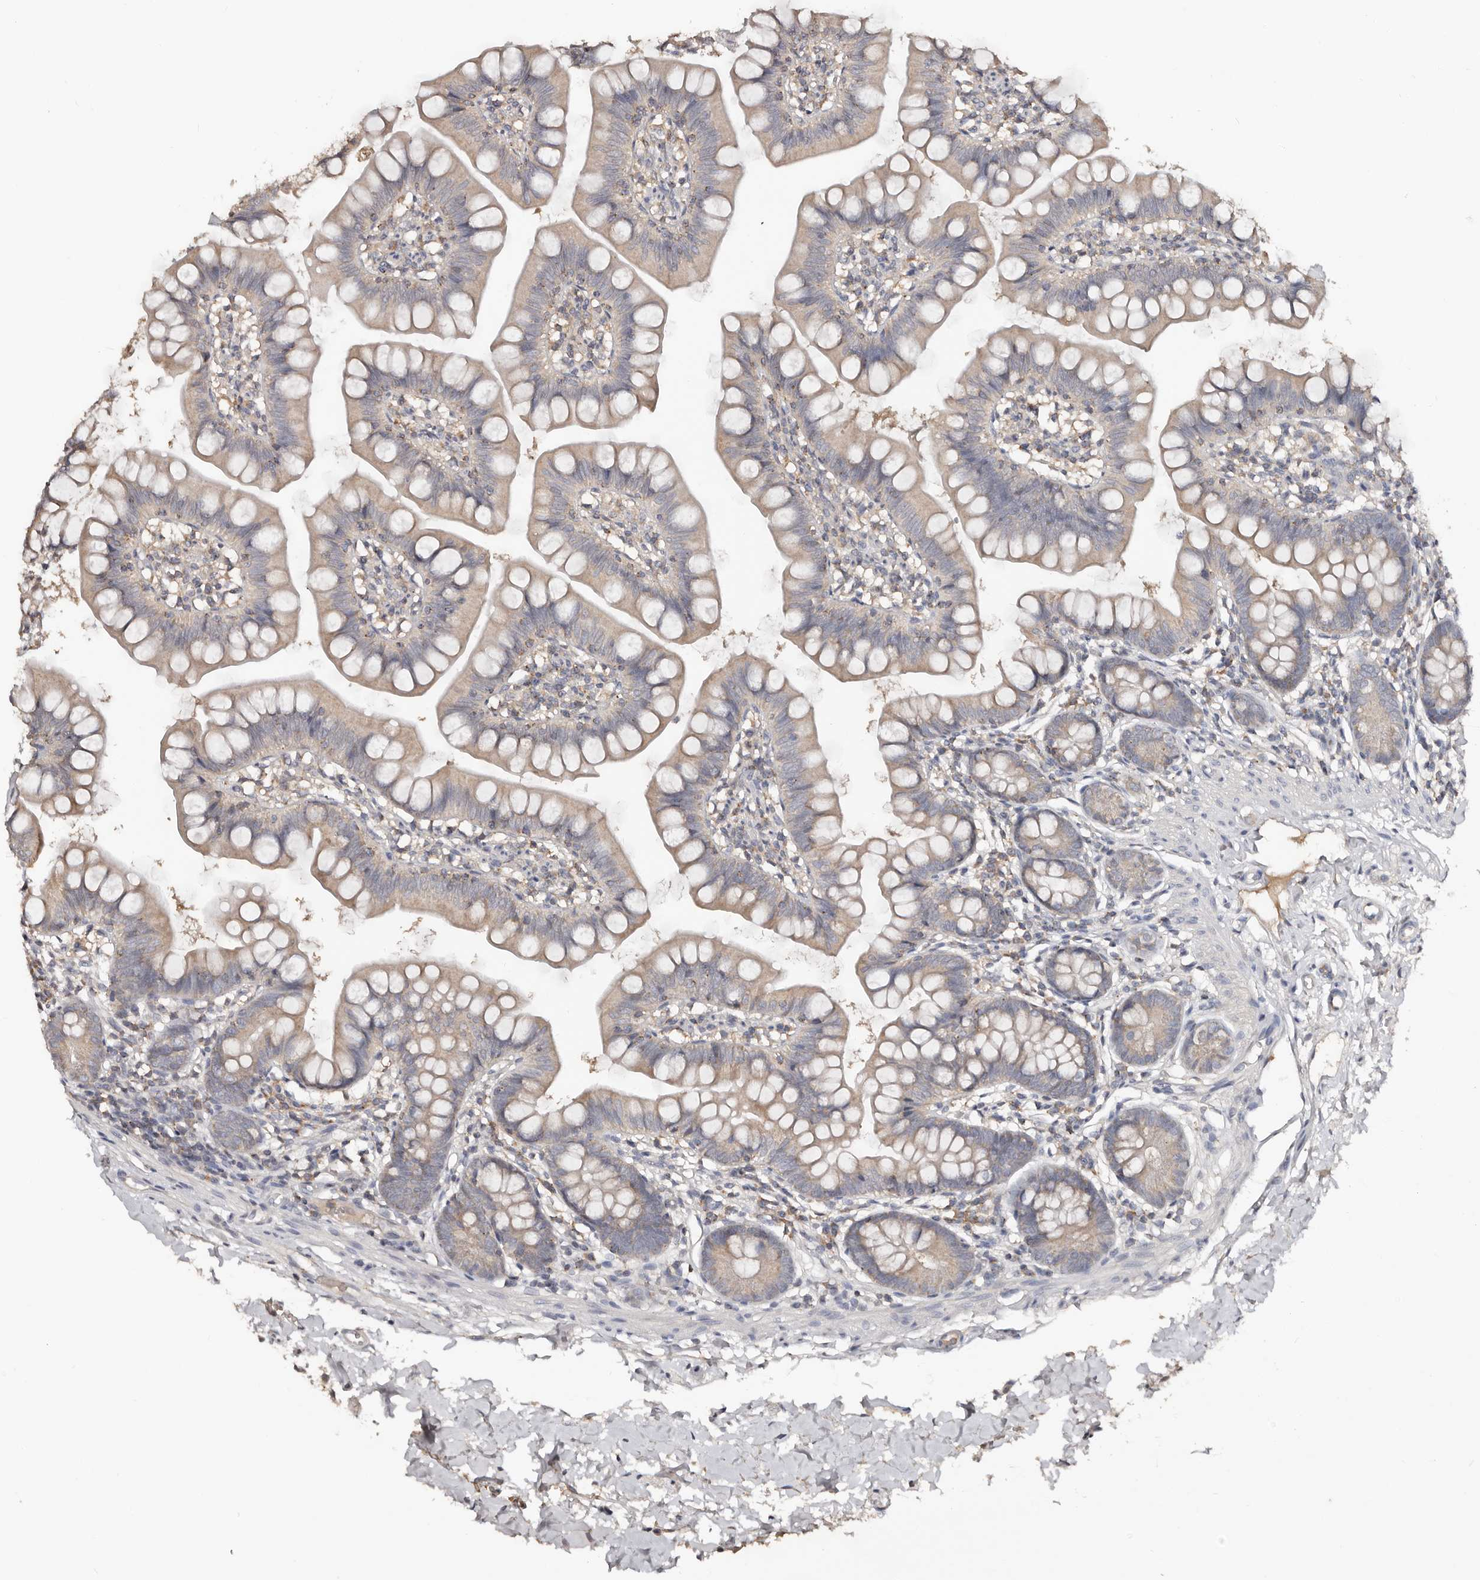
{"staining": {"intensity": "moderate", "quantity": "<25%", "location": "cytoplasmic/membranous"}, "tissue": "small intestine", "cell_type": "Glandular cells", "image_type": "normal", "snomed": [{"axis": "morphology", "description": "Normal tissue, NOS"}, {"axis": "topography", "description": "Small intestine"}], "caption": "Immunohistochemistry (IHC) micrograph of benign small intestine: human small intestine stained using immunohistochemistry exhibits low levels of moderate protein expression localized specifically in the cytoplasmic/membranous of glandular cells, appearing as a cytoplasmic/membranous brown color.", "gene": "SLC39A2", "patient": {"sex": "male", "age": 7}}